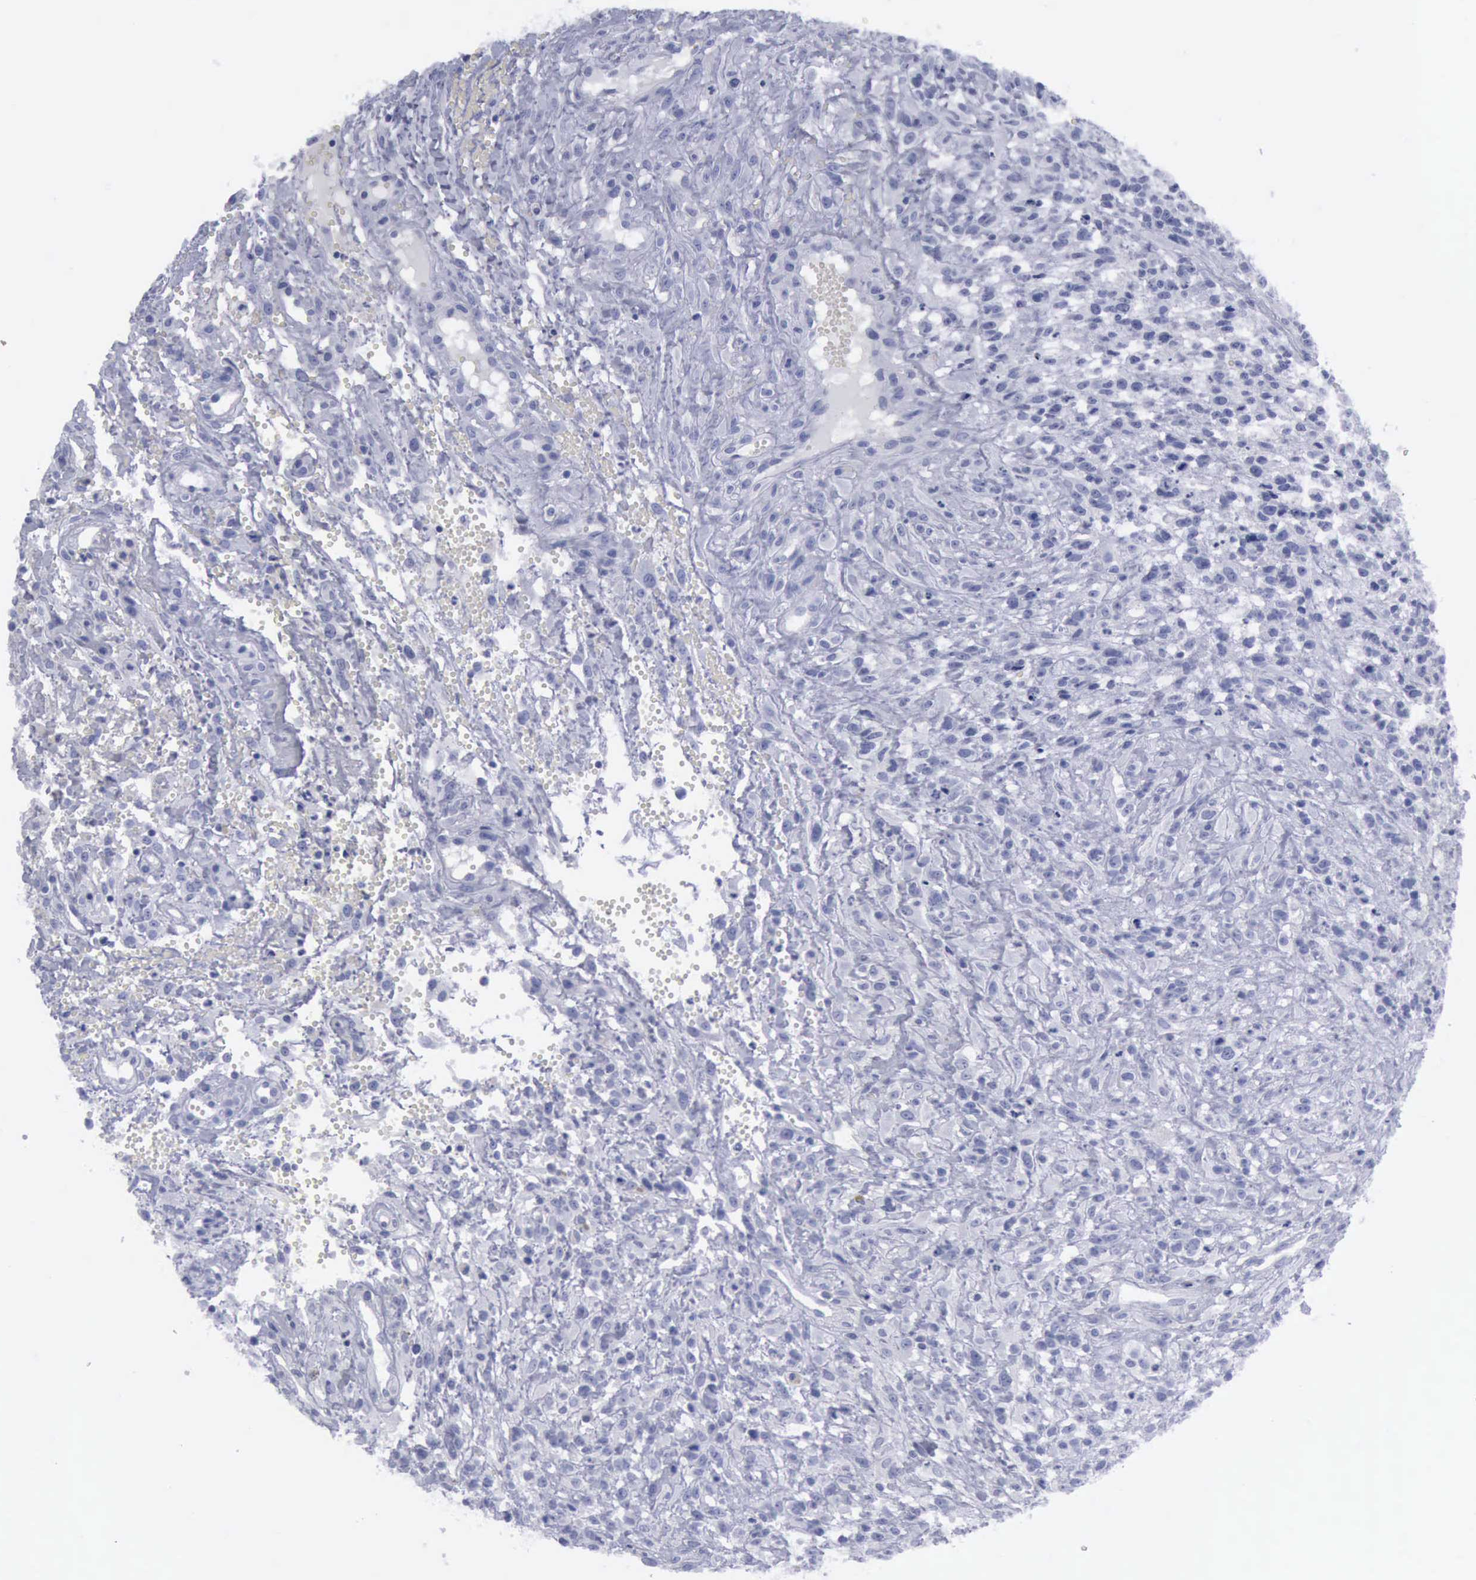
{"staining": {"intensity": "negative", "quantity": "none", "location": "none"}, "tissue": "glioma", "cell_type": "Tumor cells", "image_type": "cancer", "snomed": [{"axis": "morphology", "description": "Glioma, malignant, High grade"}, {"axis": "topography", "description": "Brain"}], "caption": "The micrograph exhibits no significant positivity in tumor cells of malignant glioma (high-grade).", "gene": "KRT13", "patient": {"sex": "male", "age": 66}}